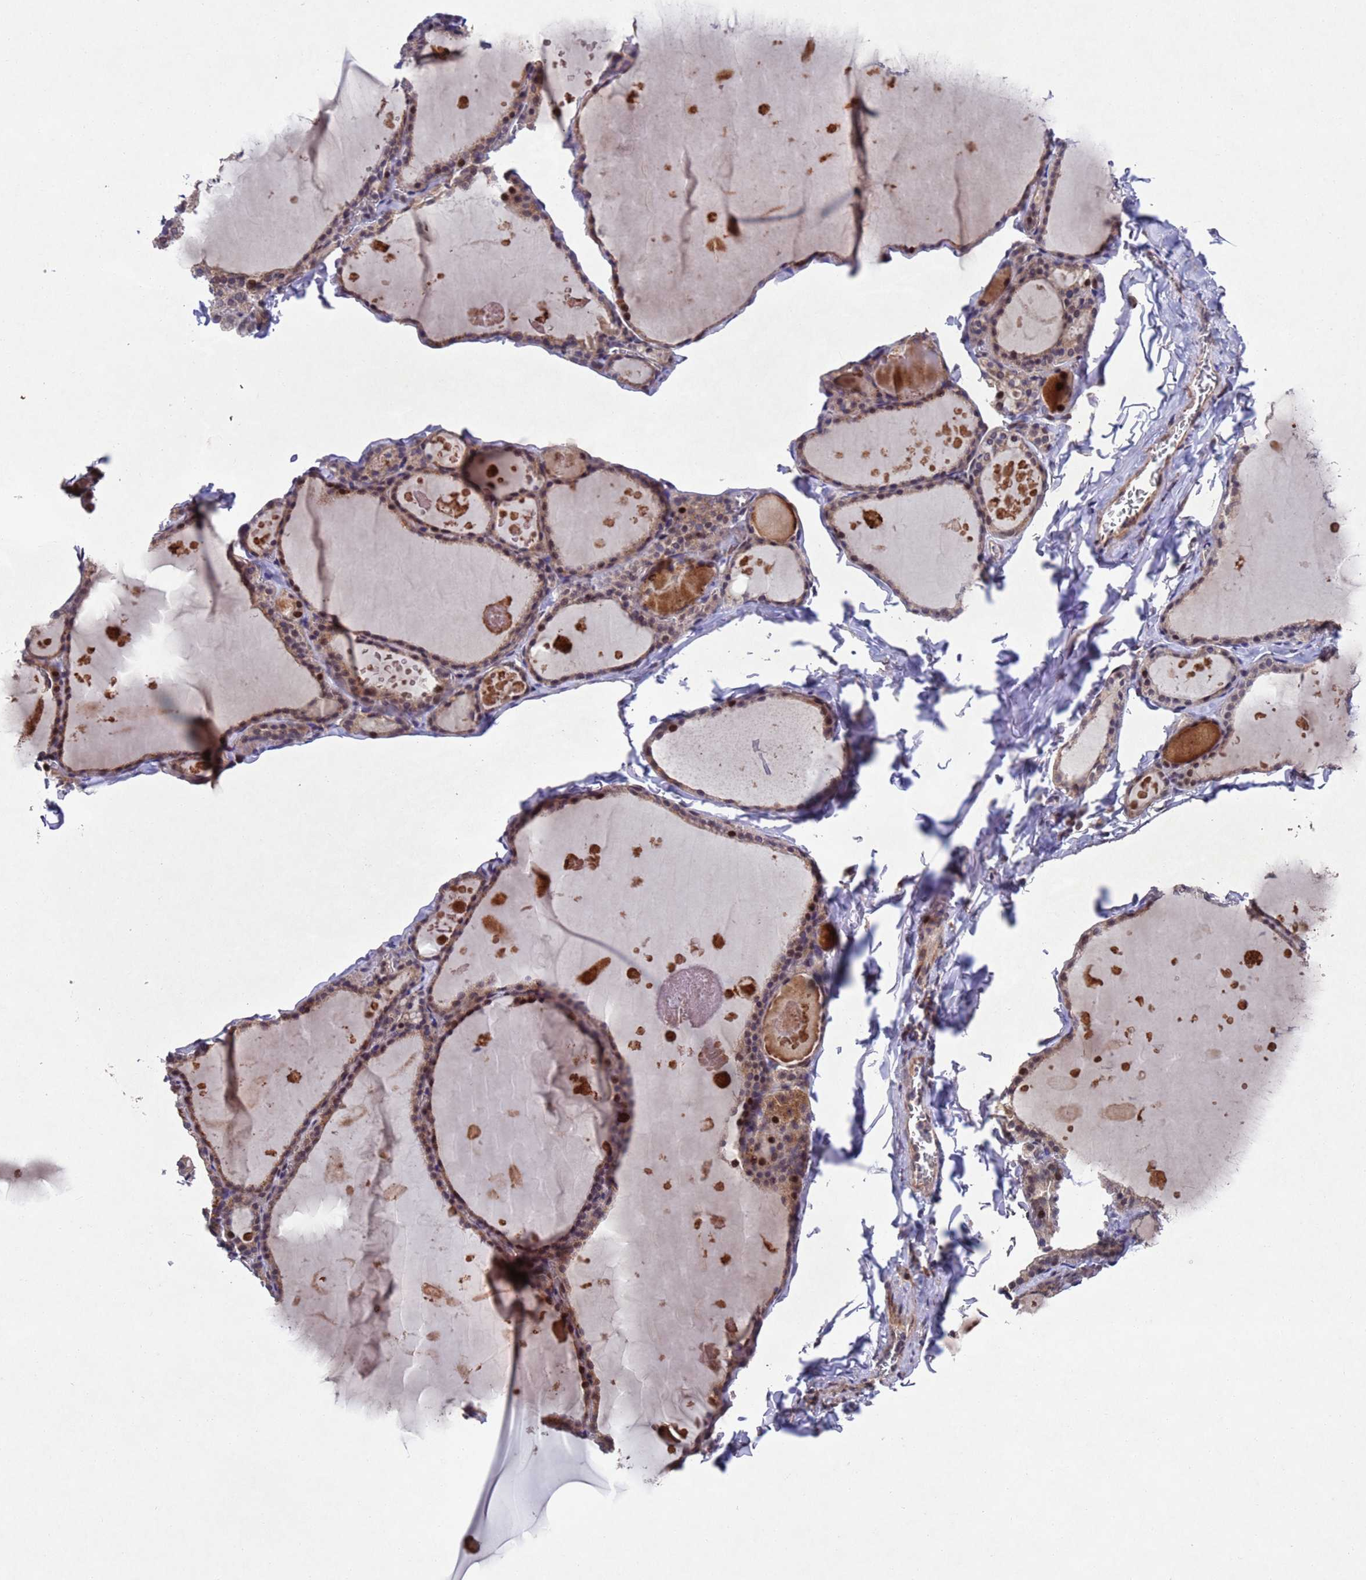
{"staining": {"intensity": "moderate", "quantity": ">75%", "location": "cytoplasmic/membranous,nuclear"}, "tissue": "thyroid gland", "cell_type": "Glandular cells", "image_type": "normal", "snomed": [{"axis": "morphology", "description": "Normal tissue, NOS"}, {"axis": "topography", "description": "Thyroid gland"}], "caption": "Immunohistochemical staining of benign thyroid gland demonstrates medium levels of moderate cytoplasmic/membranous,nuclear staining in about >75% of glandular cells. The protein is shown in brown color, while the nuclei are stained blue.", "gene": "TBK1", "patient": {"sex": "male", "age": 56}}